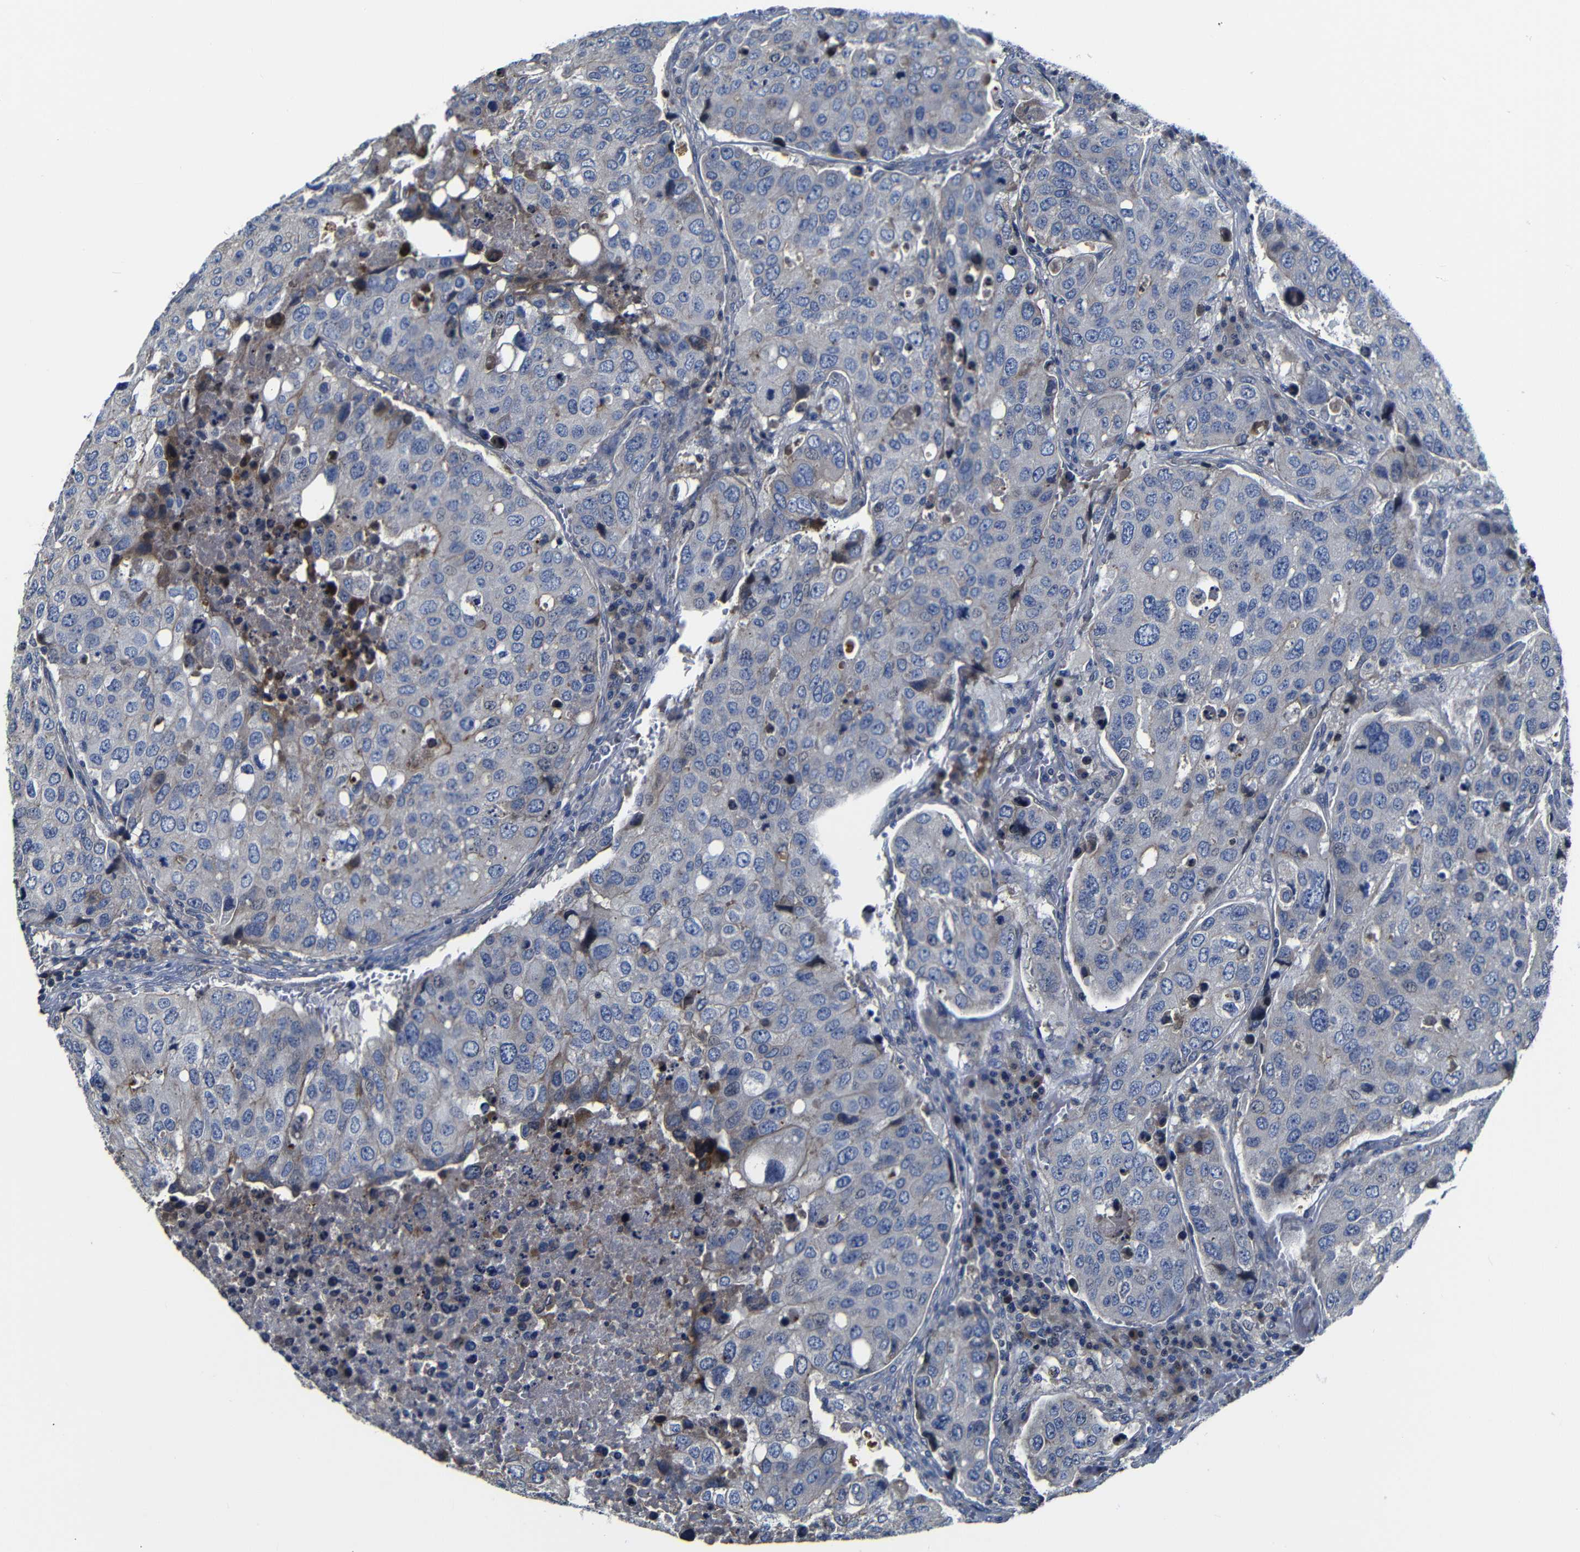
{"staining": {"intensity": "negative", "quantity": "none", "location": "none"}, "tissue": "urothelial cancer", "cell_type": "Tumor cells", "image_type": "cancer", "snomed": [{"axis": "morphology", "description": "Urothelial carcinoma, High grade"}, {"axis": "topography", "description": "Lymph node"}, {"axis": "topography", "description": "Urinary bladder"}], "caption": "Human urothelial cancer stained for a protein using immunohistochemistry exhibits no staining in tumor cells.", "gene": "AFDN", "patient": {"sex": "male", "age": 51}}